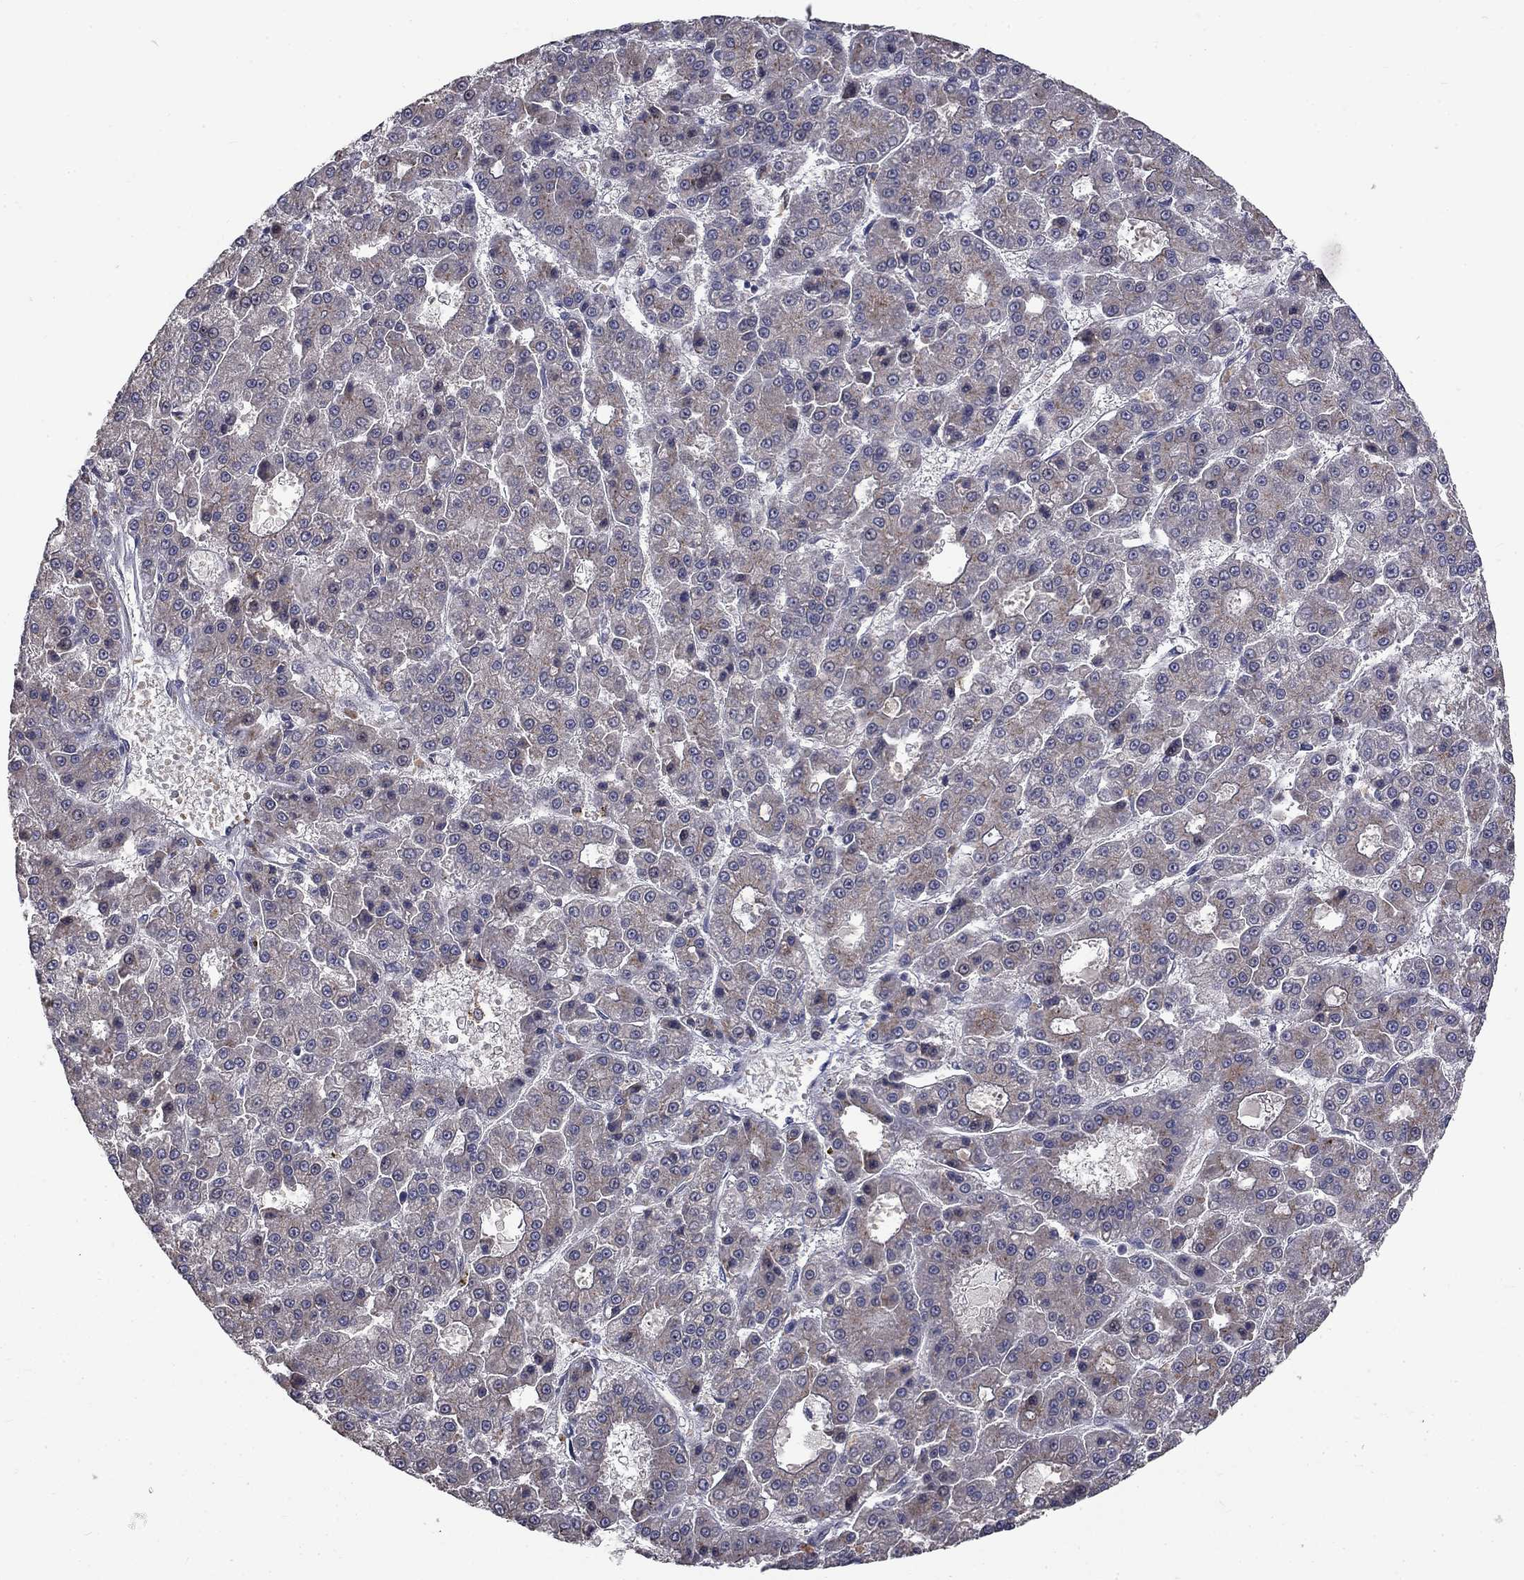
{"staining": {"intensity": "negative", "quantity": "none", "location": "none"}, "tissue": "liver cancer", "cell_type": "Tumor cells", "image_type": "cancer", "snomed": [{"axis": "morphology", "description": "Carcinoma, Hepatocellular, NOS"}, {"axis": "topography", "description": "Liver"}], "caption": "Histopathology image shows no significant protein positivity in tumor cells of liver cancer.", "gene": "FAM3B", "patient": {"sex": "male", "age": 70}}